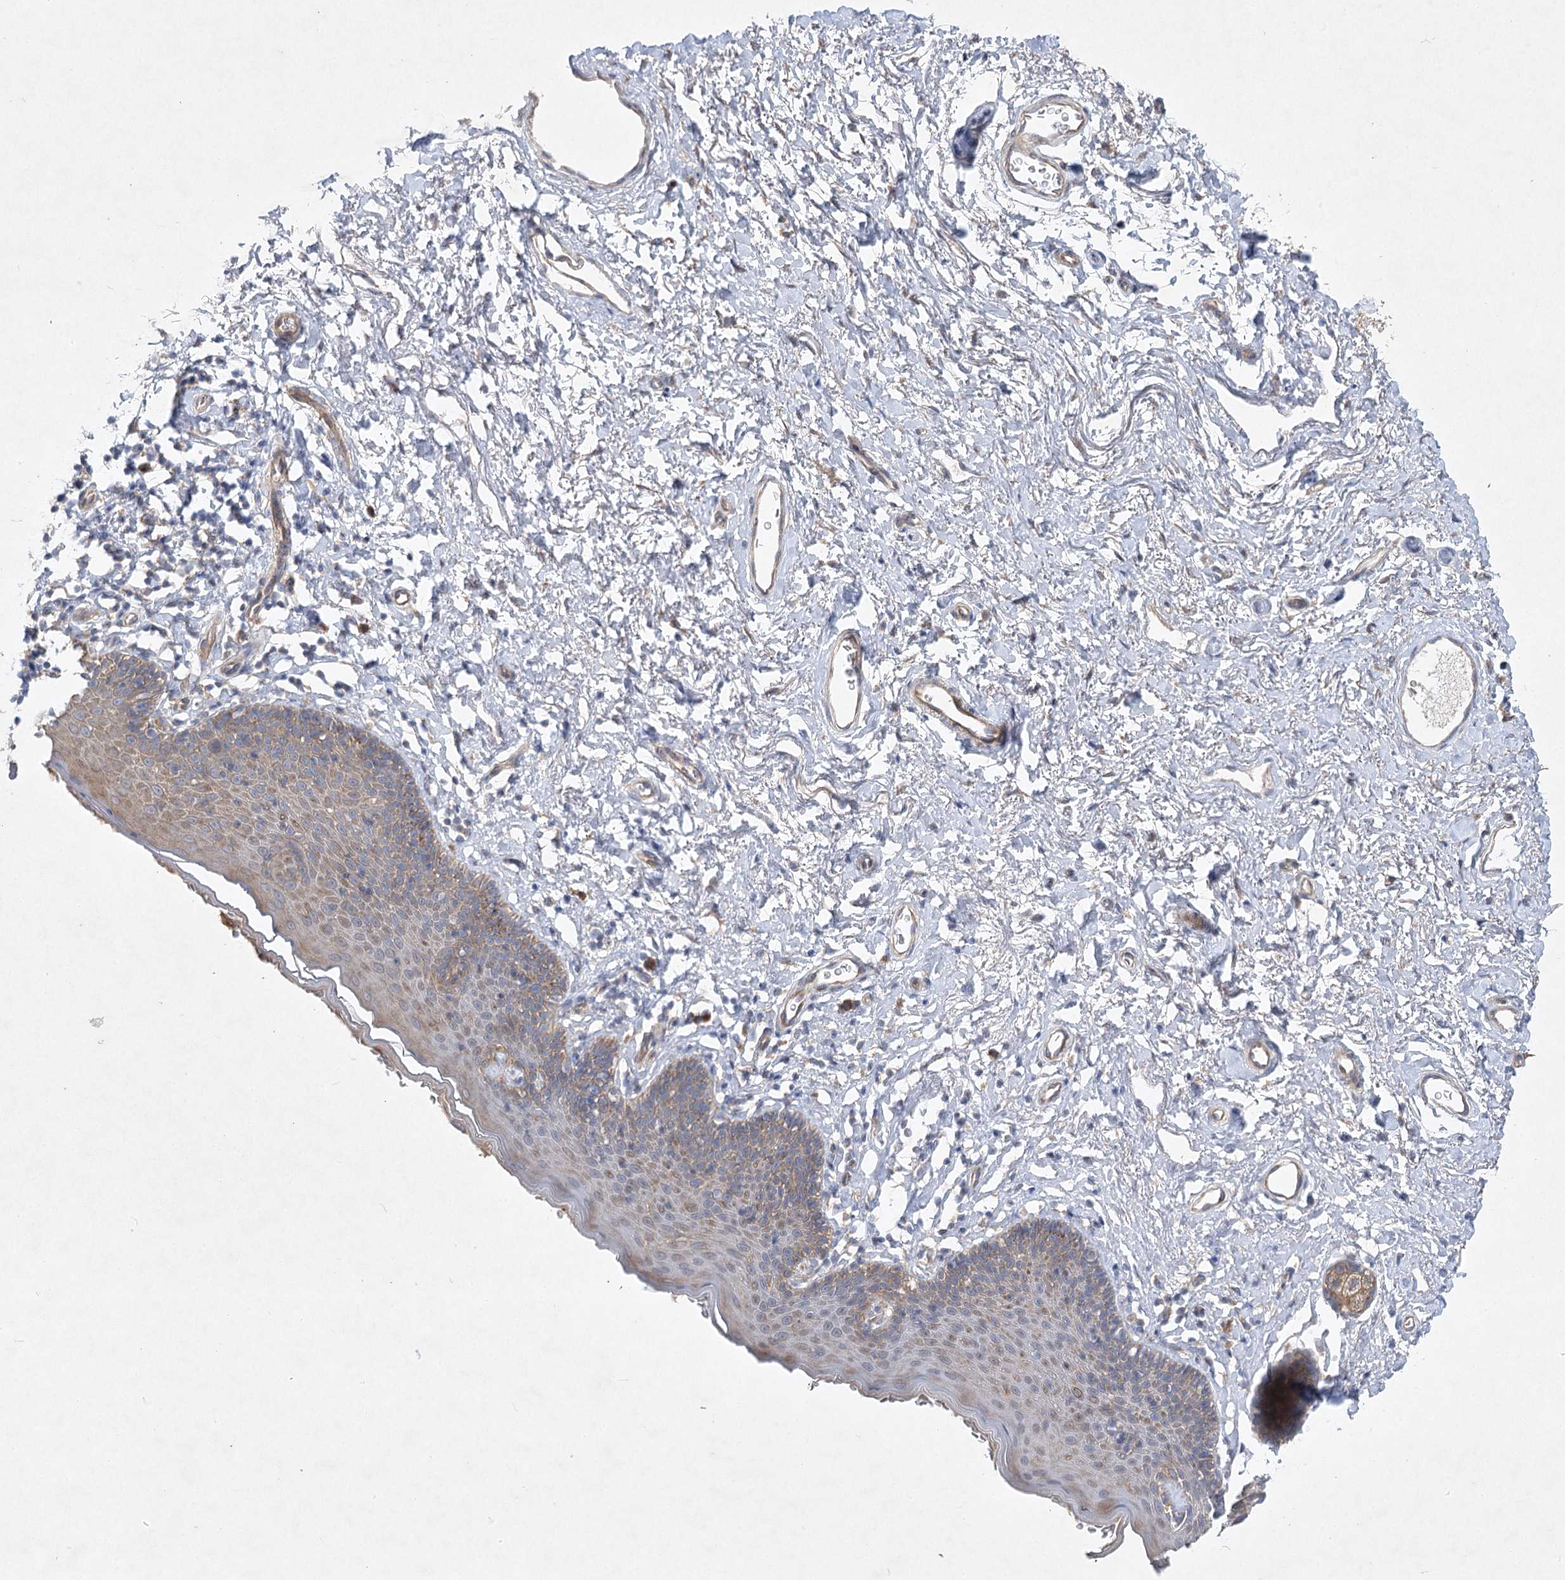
{"staining": {"intensity": "moderate", "quantity": ">75%", "location": "cytoplasmic/membranous"}, "tissue": "skin", "cell_type": "Epidermal cells", "image_type": "normal", "snomed": [{"axis": "morphology", "description": "Normal tissue, NOS"}, {"axis": "topography", "description": "Vulva"}], "caption": "Epidermal cells exhibit moderate cytoplasmic/membranous staining in about >75% of cells in normal skin. The staining was performed using DAB to visualize the protein expression in brown, while the nuclei were stained in blue with hematoxylin (Magnification: 20x).", "gene": "PYROXD1", "patient": {"sex": "female", "age": 66}}